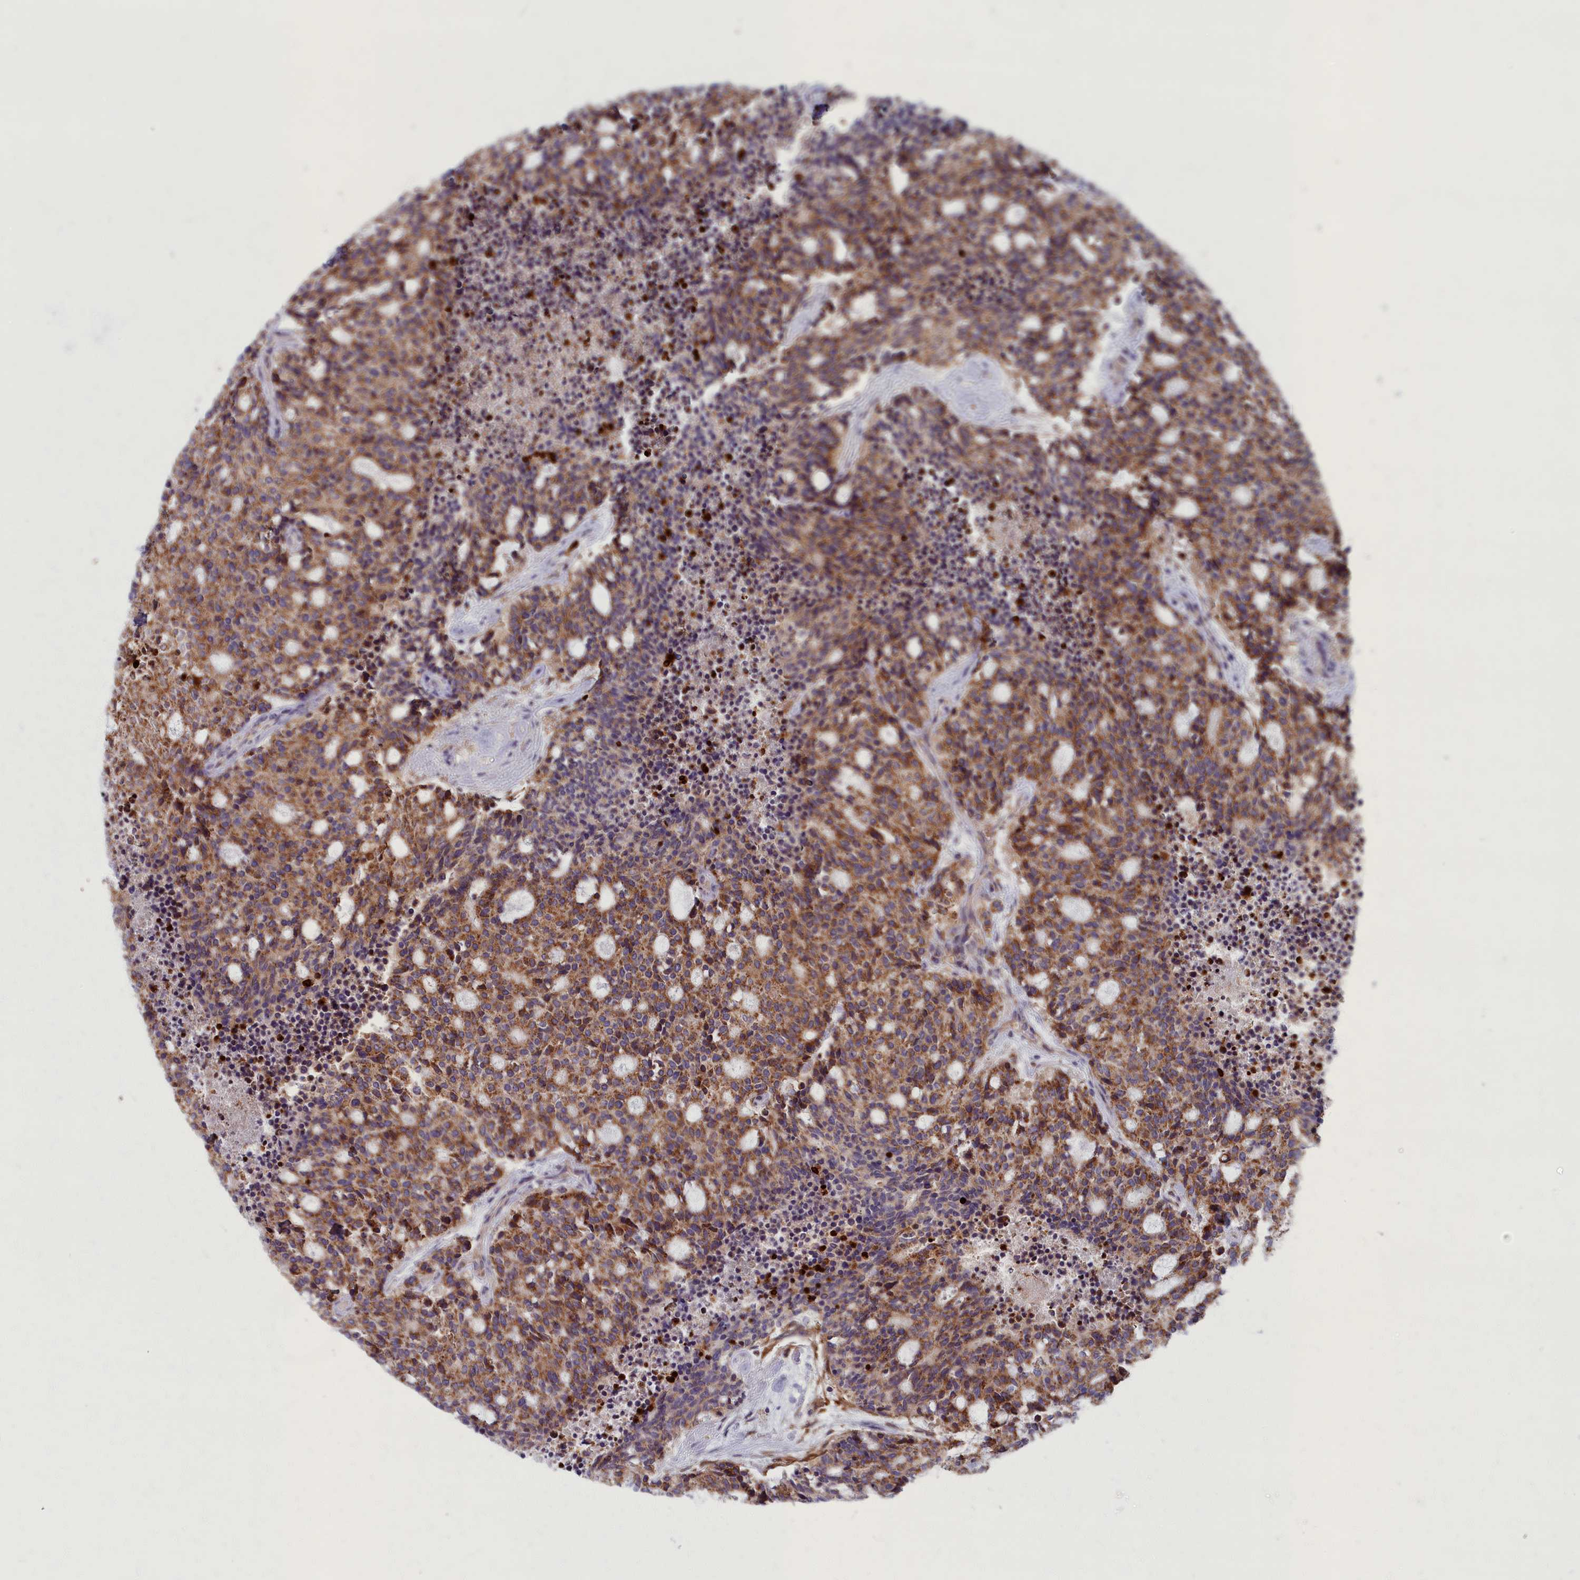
{"staining": {"intensity": "moderate", "quantity": ">75%", "location": "cytoplasmic/membranous"}, "tissue": "carcinoid", "cell_type": "Tumor cells", "image_type": "cancer", "snomed": [{"axis": "morphology", "description": "Carcinoid, malignant, NOS"}, {"axis": "topography", "description": "Pancreas"}], "caption": "Immunohistochemical staining of human carcinoid displays moderate cytoplasmic/membranous protein staining in about >75% of tumor cells.", "gene": "MRPS25", "patient": {"sex": "female", "age": 54}}